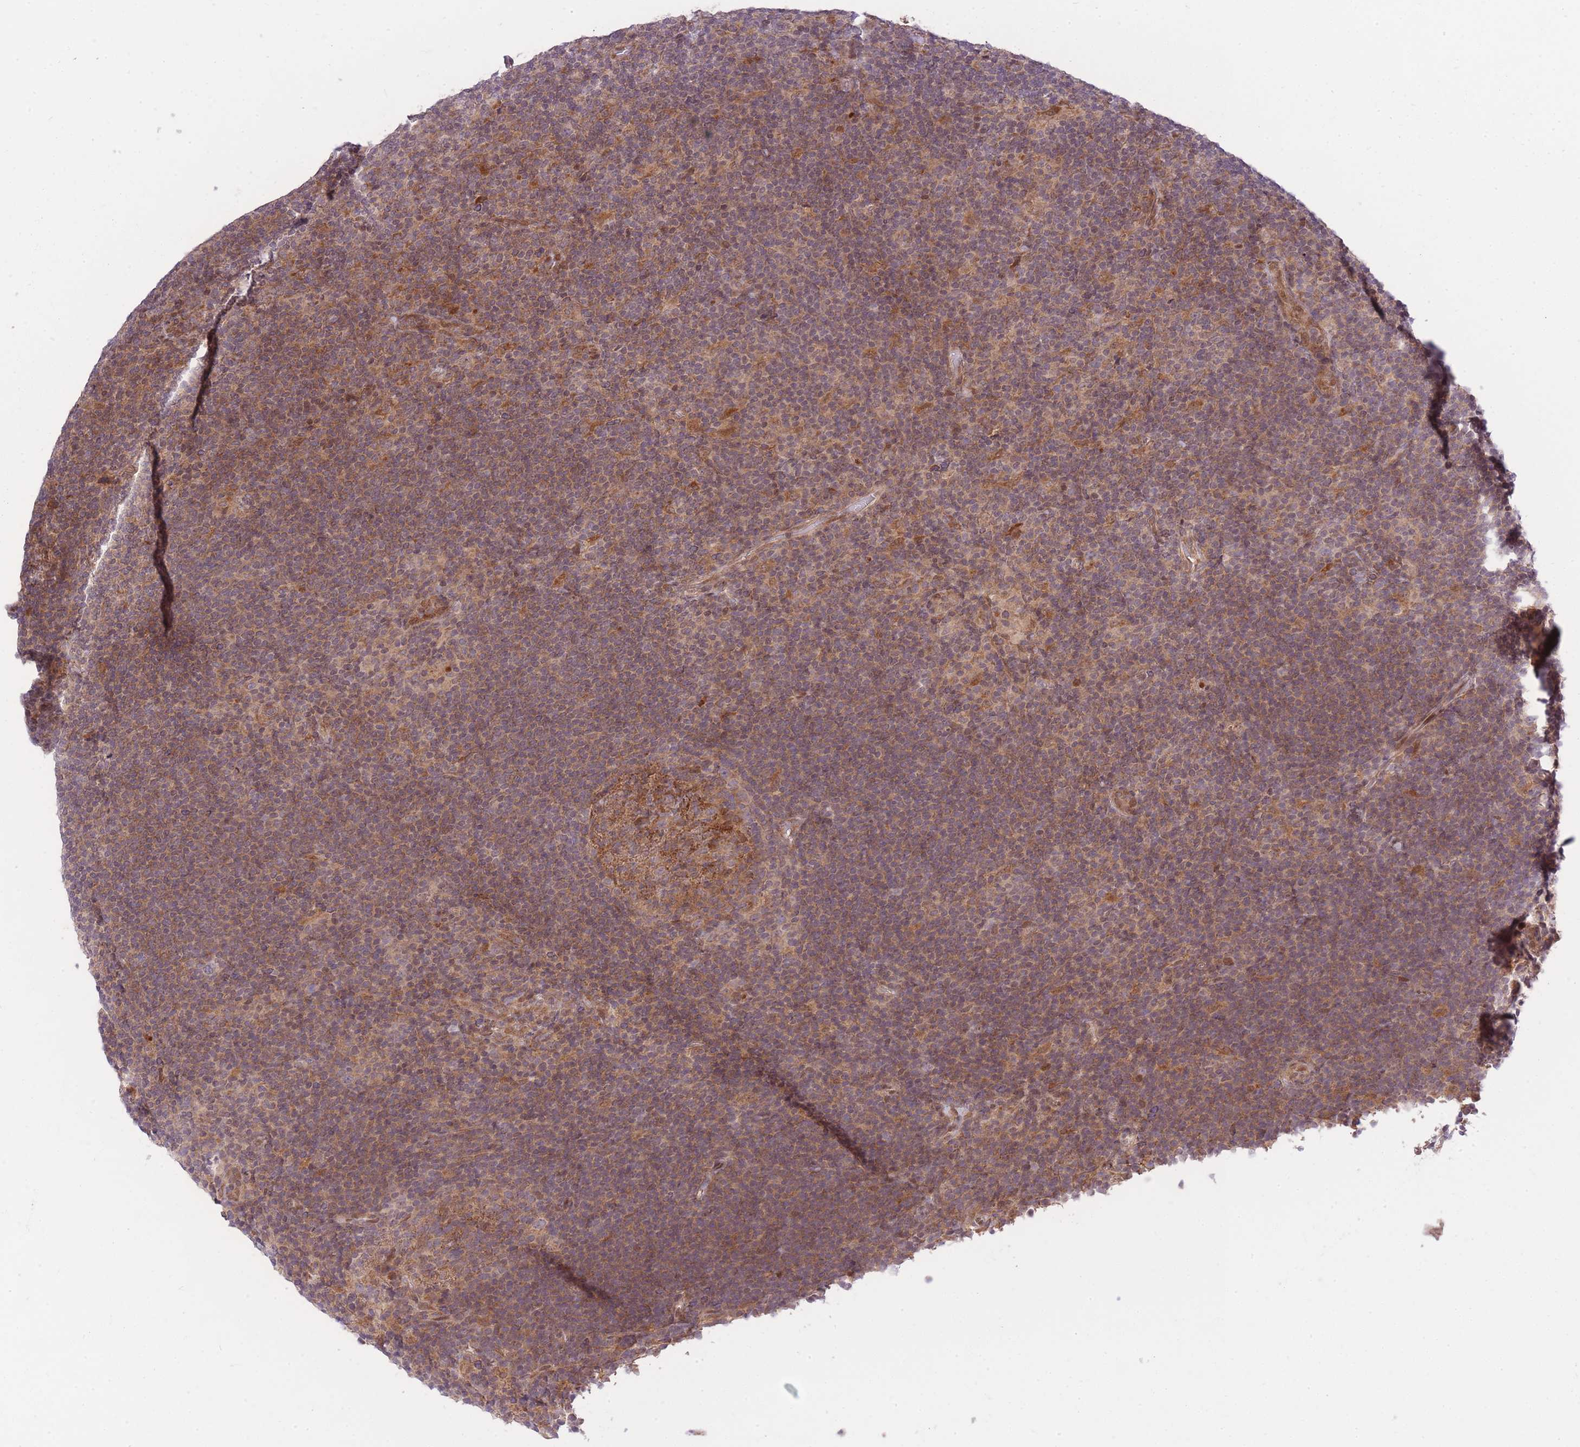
{"staining": {"intensity": "weak", "quantity": "<25%", "location": "cytoplasmic/membranous"}, "tissue": "lymphoma", "cell_type": "Tumor cells", "image_type": "cancer", "snomed": [{"axis": "morphology", "description": "Hodgkin's disease, NOS"}, {"axis": "topography", "description": "Lymph node"}], "caption": "Image shows no protein staining in tumor cells of lymphoma tissue.", "gene": "ZNF391", "patient": {"sex": "female", "age": 57}}